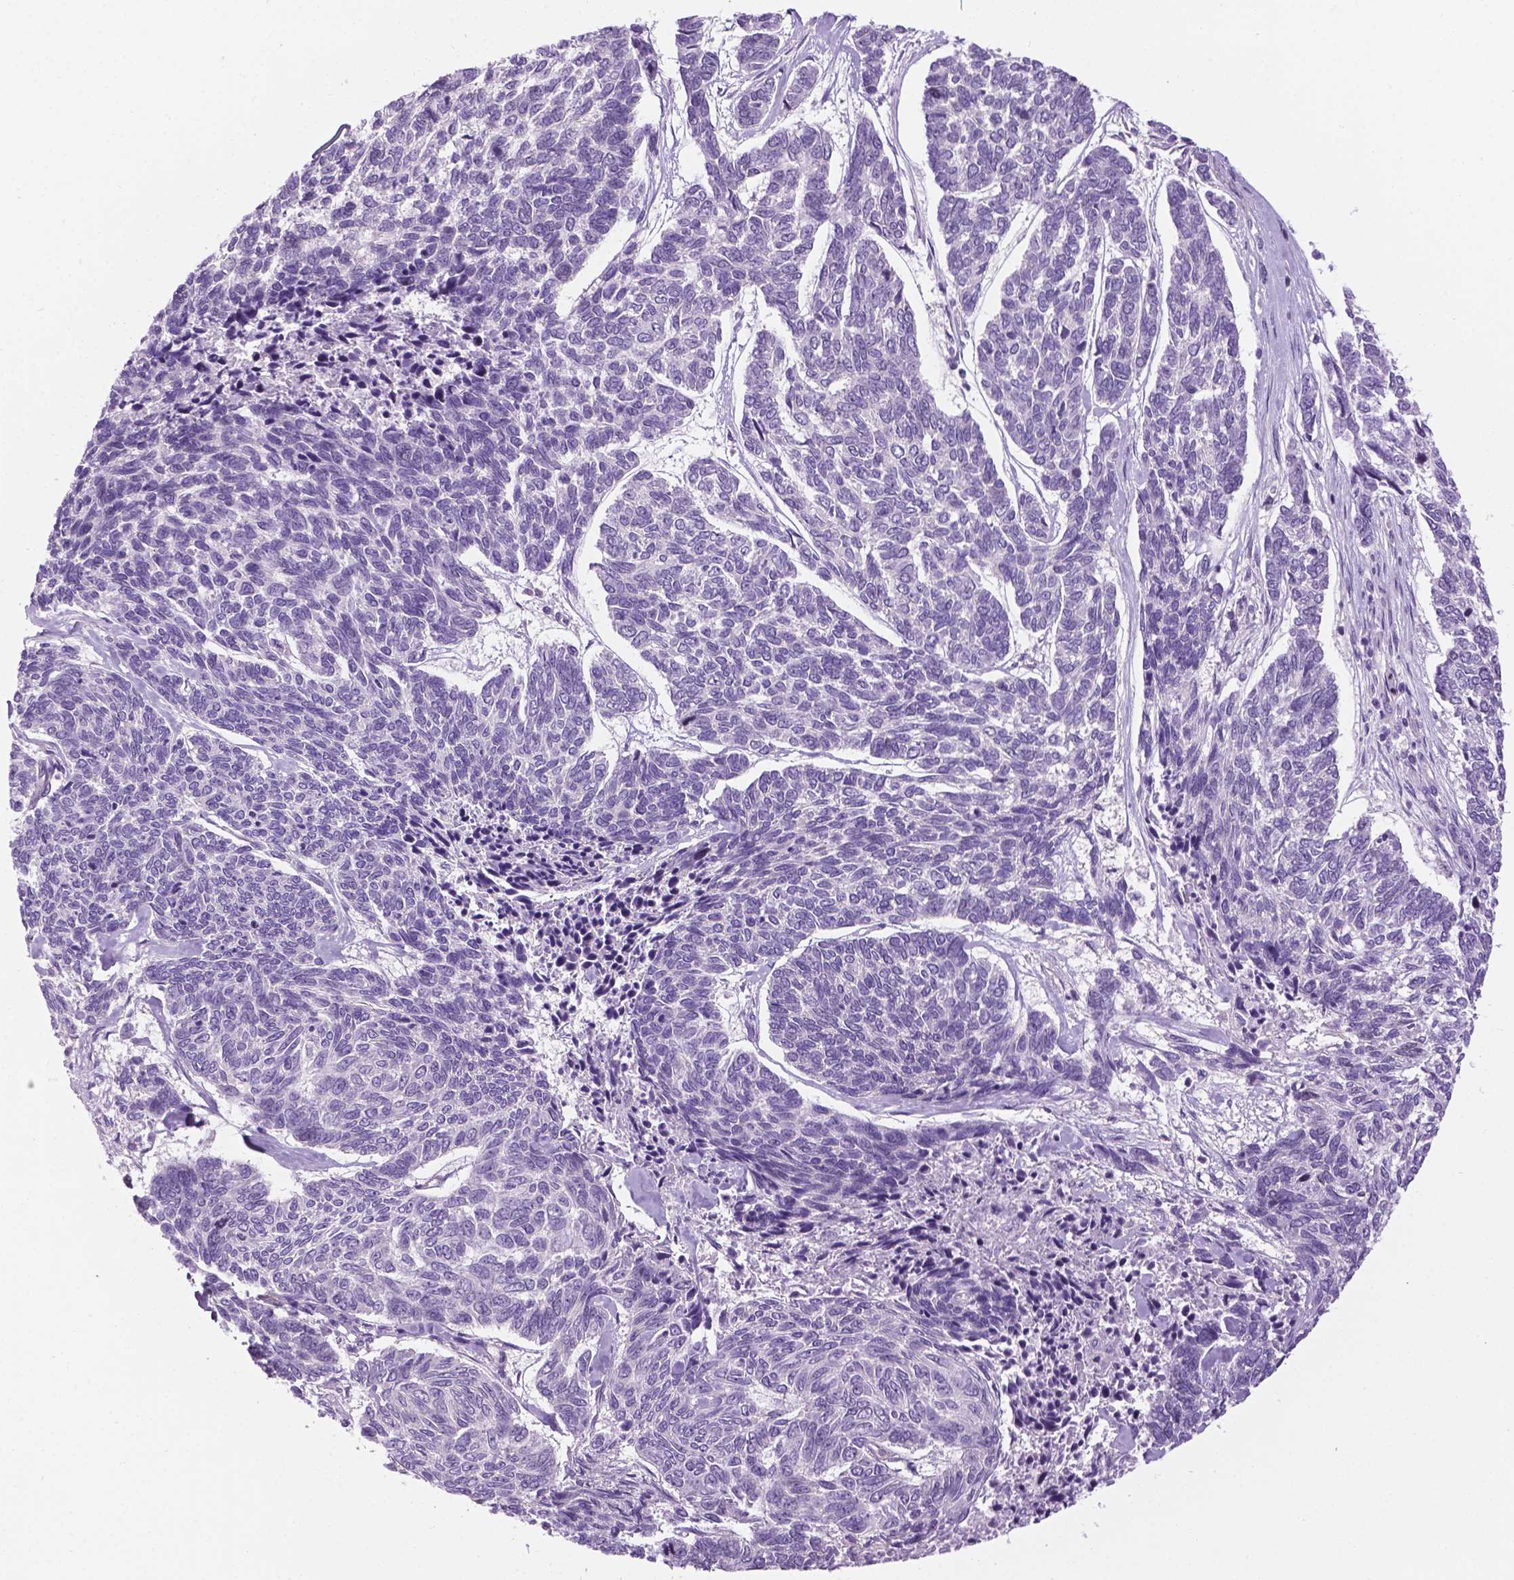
{"staining": {"intensity": "negative", "quantity": "none", "location": "none"}, "tissue": "skin cancer", "cell_type": "Tumor cells", "image_type": "cancer", "snomed": [{"axis": "morphology", "description": "Basal cell carcinoma"}, {"axis": "topography", "description": "Skin"}], "caption": "Skin basal cell carcinoma stained for a protein using IHC reveals no staining tumor cells.", "gene": "DENND4A", "patient": {"sex": "female", "age": 65}}